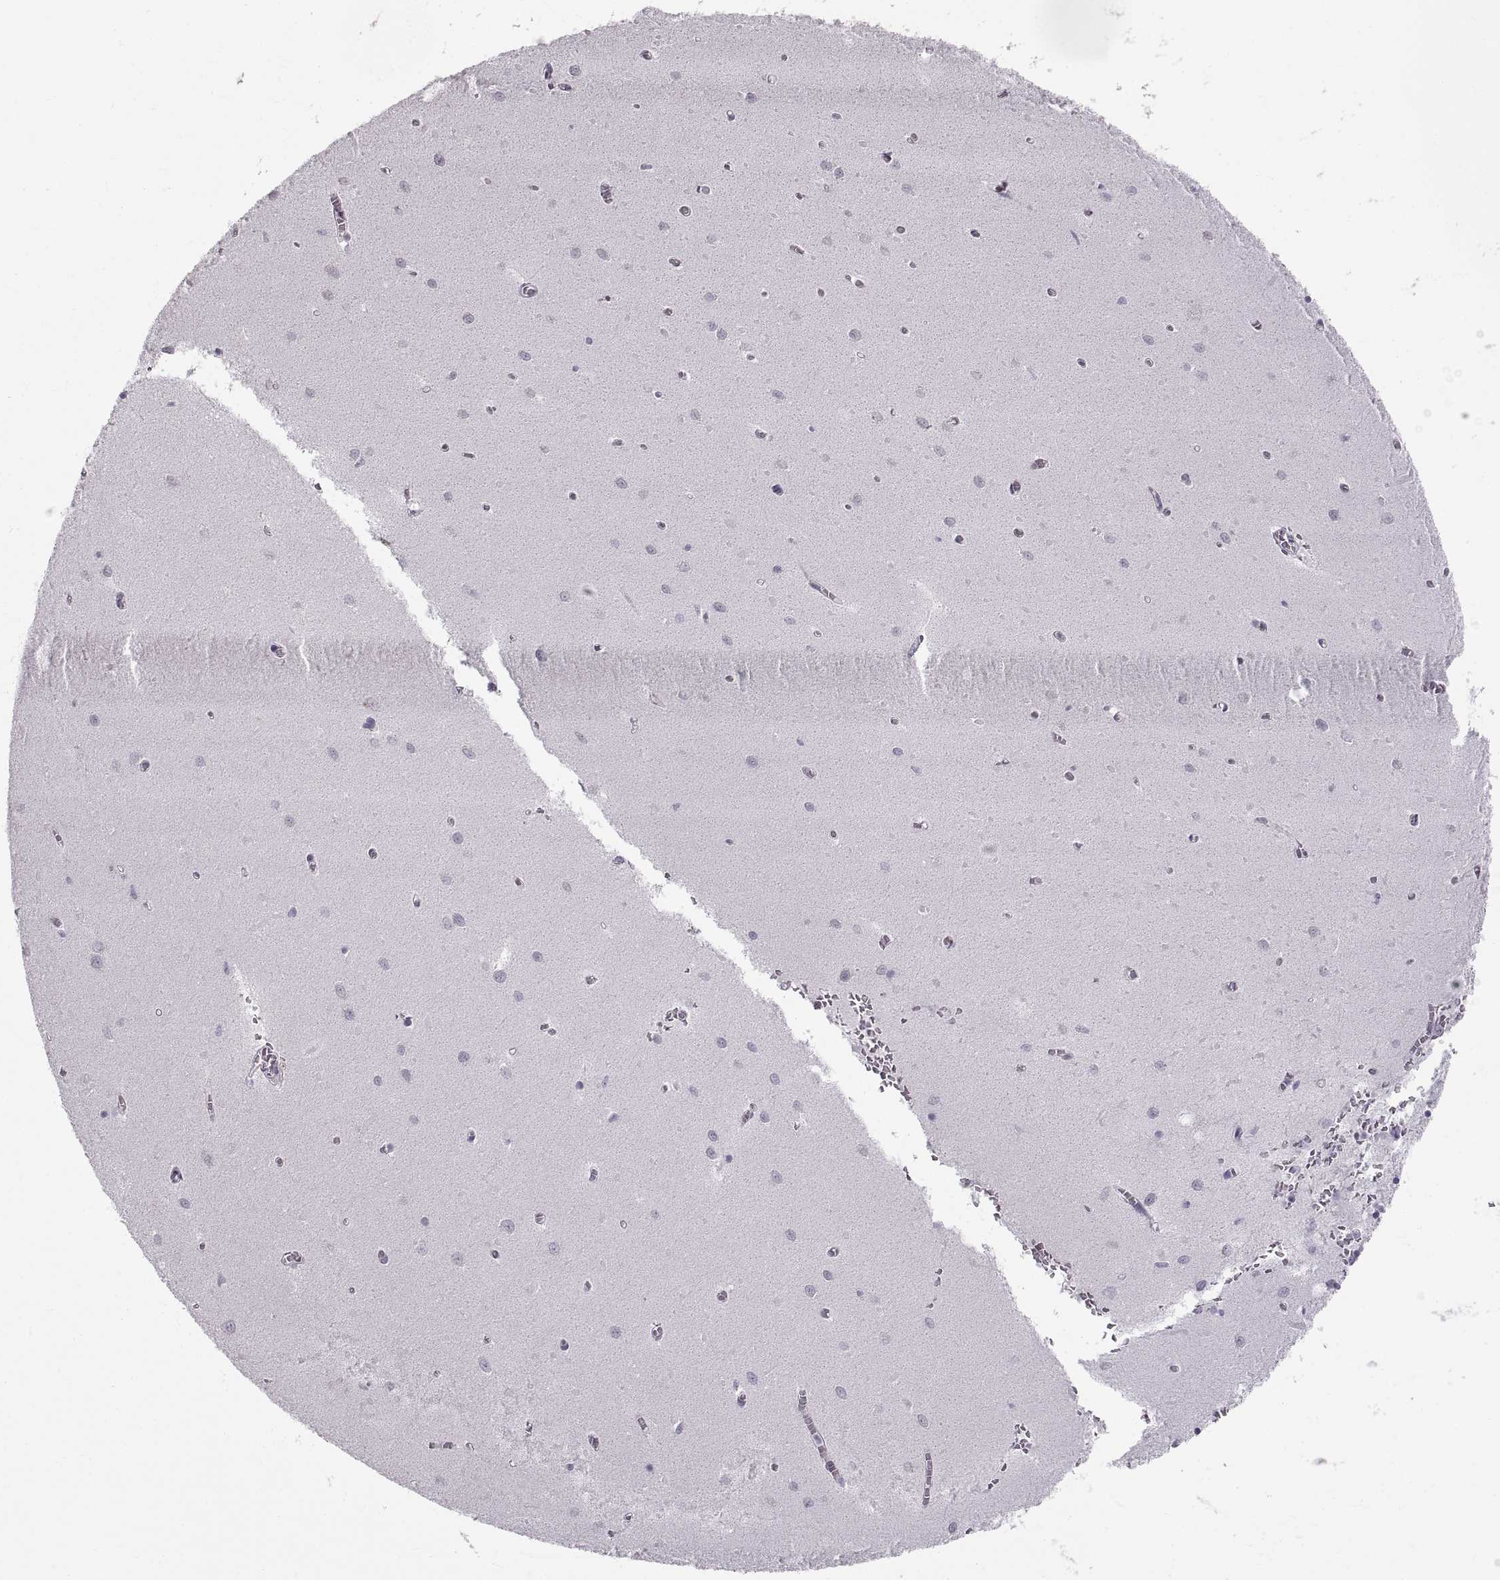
{"staining": {"intensity": "negative", "quantity": "none", "location": "none"}, "tissue": "cerebellum", "cell_type": "Cells in granular layer", "image_type": "normal", "snomed": [{"axis": "morphology", "description": "Normal tissue, NOS"}, {"axis": "topography", "description": "Cerebellum"}], "caption": "Human cerebellum stained for a protein using immunohistochemistry demonstrates no staining in cells in granular layer.", "gene": "SPACDR", "patient": {"sex": "female", "age": 64}}